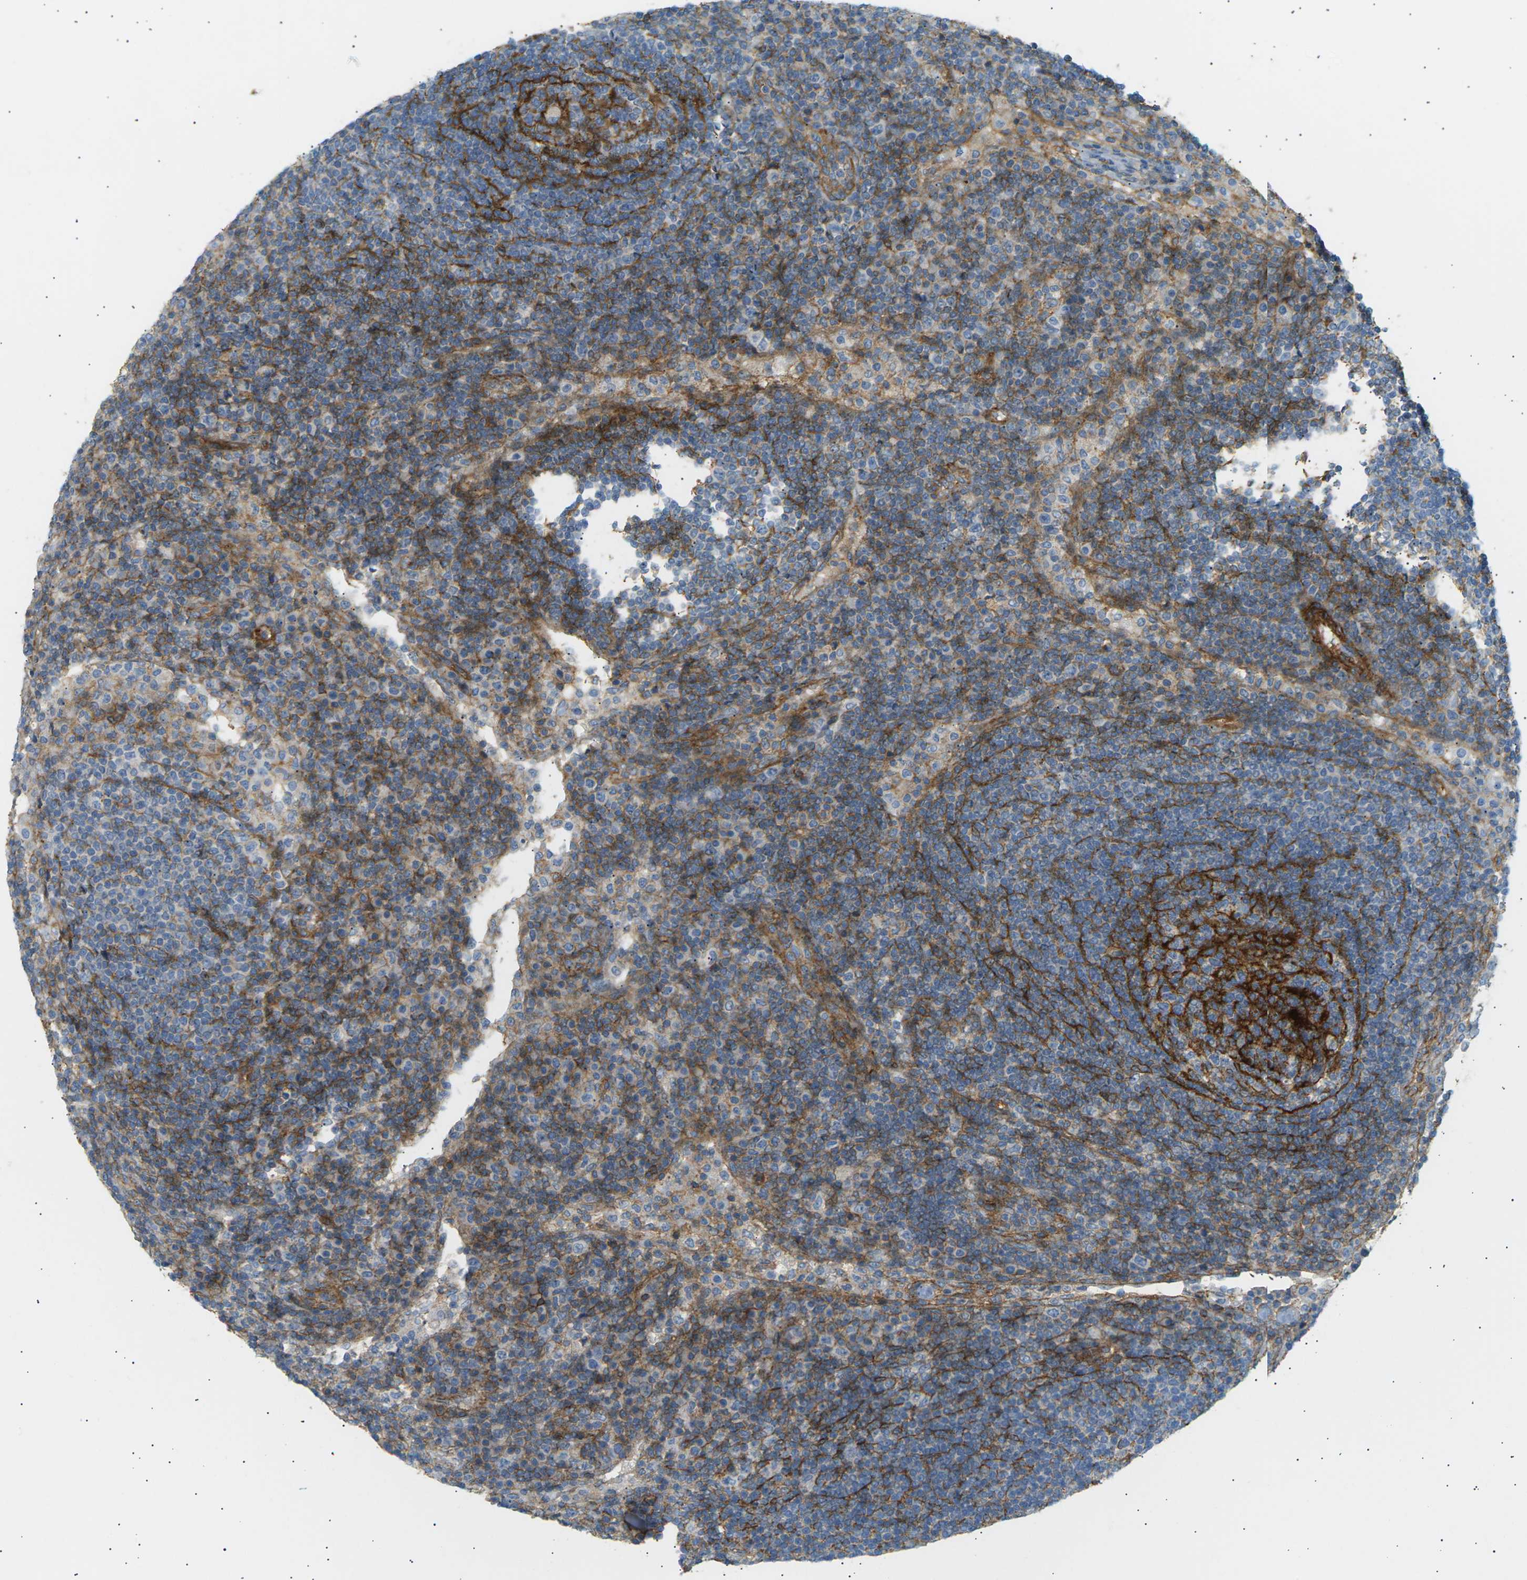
{"staining": {"intensity": "moderate", "quantity": "25%-75%", "location": "cytoplasmic/membranous"}, "tissue": "lymph node", "cell_type": "Germinal center cells", "image_type": "normal", "snomed": [{"axis": "morphology", "description": "Normal tissue, NOS"}, {"axis": "topography", "description": "Lymph node"}], "caption": "This micrograph demonstrates normal lymph node stained with immunohistochemistry to label a protein in brown. The cytoplasmic/membranous of germinal center cells show moderate positivity for the protein. Nuclei are counter-stained blue.", "gene": "ATP2B4", "patient": {"sex": "female", "age": 53}}